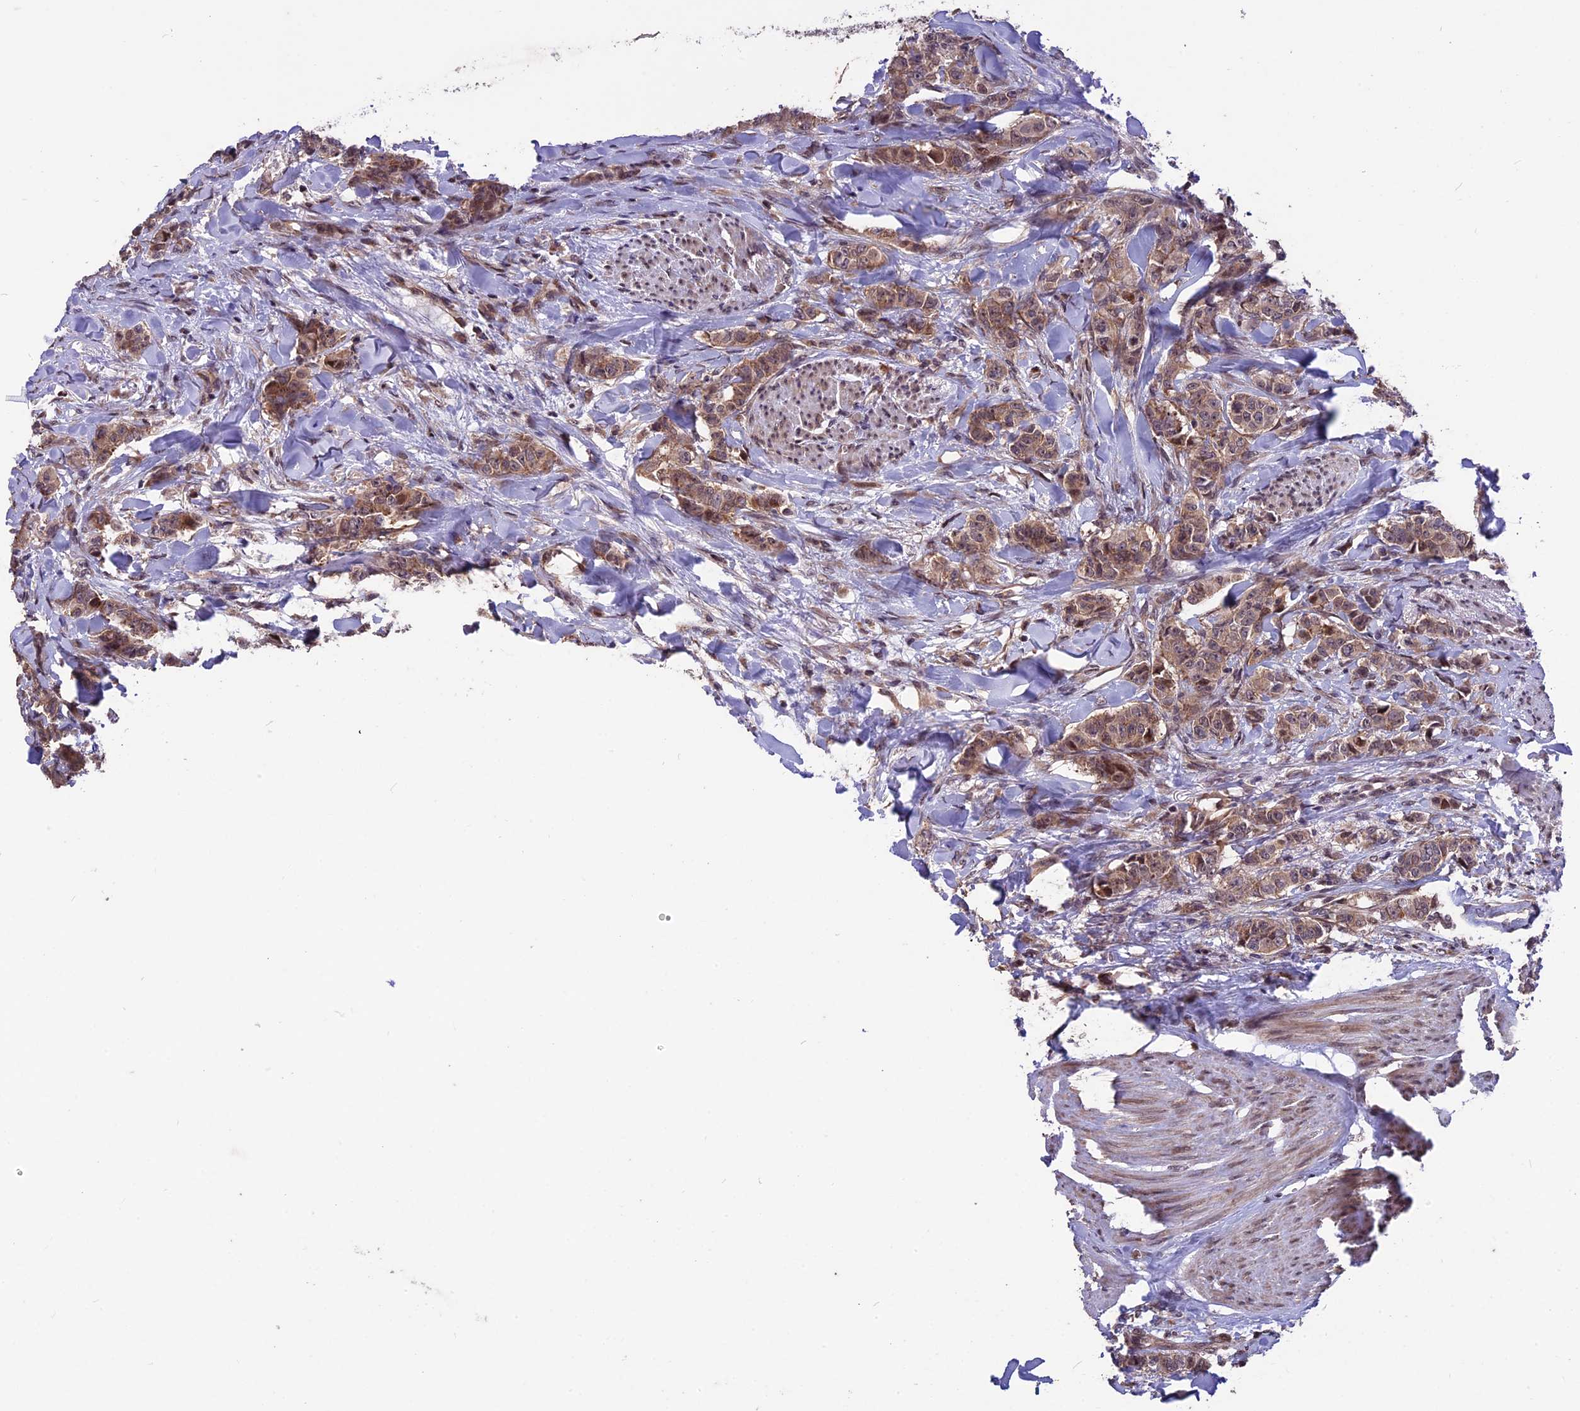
{"staining": {"intensity": "moderate", "quantity": ">75%", "location": "cytoplasmic/membranous,nuclear"}, "tissue": "breast cancer", "cell_type": "Tumor cells", "image_type": "cancer", "snomed": [{"axis": "morphology", "description": "Duct carcinoma"}, {"axis": "topography", "description": "Breast"}], "caption": "The image shows immunohistochemical staining of intraductal carcinoma (breast). There is moderate cytoplasmic/membranous and nuclear staining is appreciated in approximately >75% of tumor cells.", "gene": "ZNF598", "patient": {"sex": "female", "age": 40}}